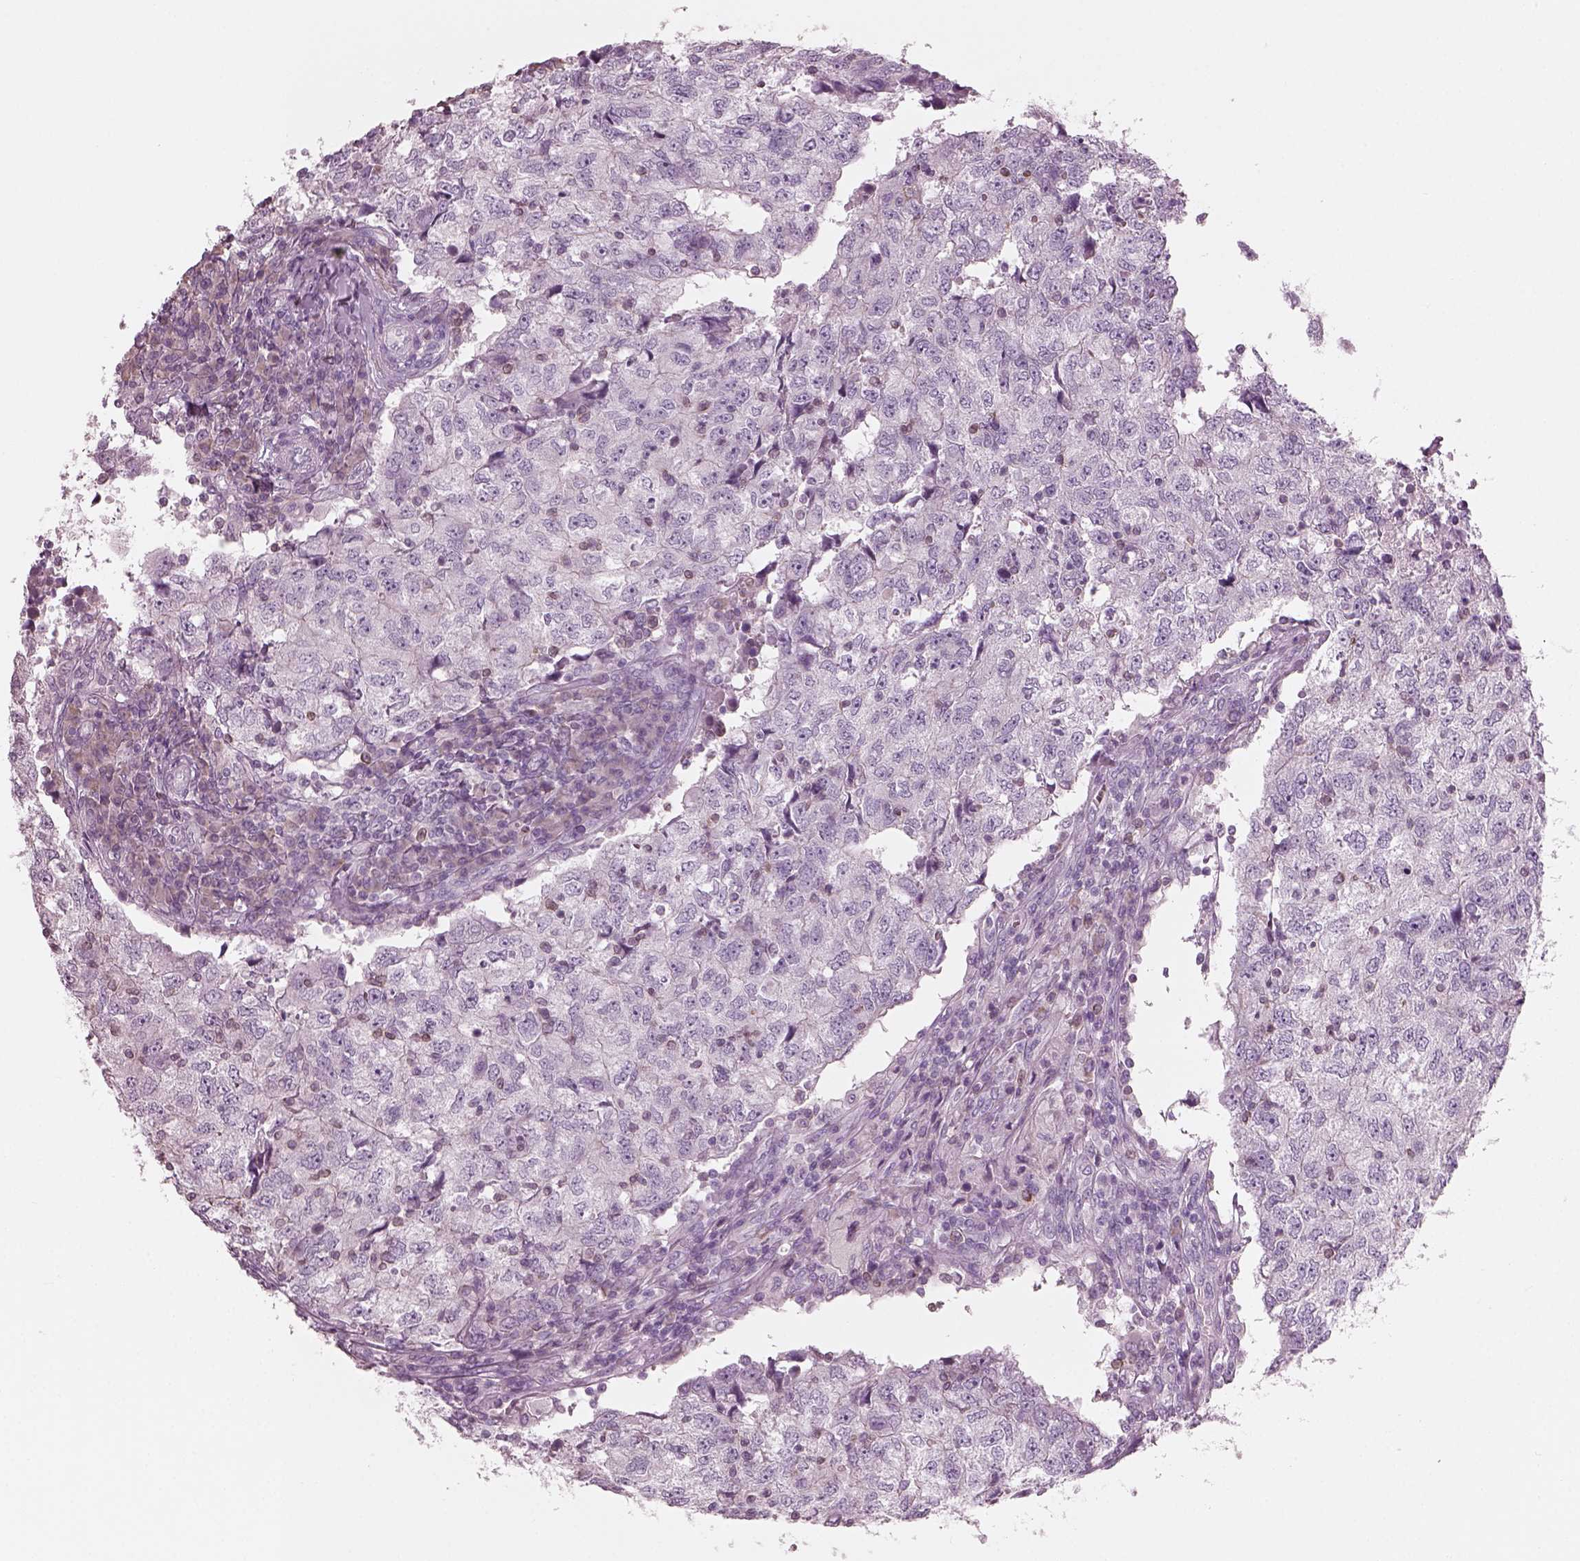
{"staining": {"intensity": "negative", "quantity": "none", "location": "none"}, "tissue": "breast cancer", "cell_type": "Tumor cells", "image_type": "cancer", "snomed": [{"axis": "morphology", "description": "Duct carcinoma"}, {"axis": "topography", "description": "Breast"}], "caption": "Micrograph shows no protein positivity in tumor cells of breast cancer tissue. (Stains: DAB (3,3'-diaminobenzidine) immunohistochemistry (IHC) with hematoxylin counter stain, Microscopy: brightfield microscopy at high magnification).", "gene": "SLC27A2", "patient": {"sex": "female", "age": 30}}